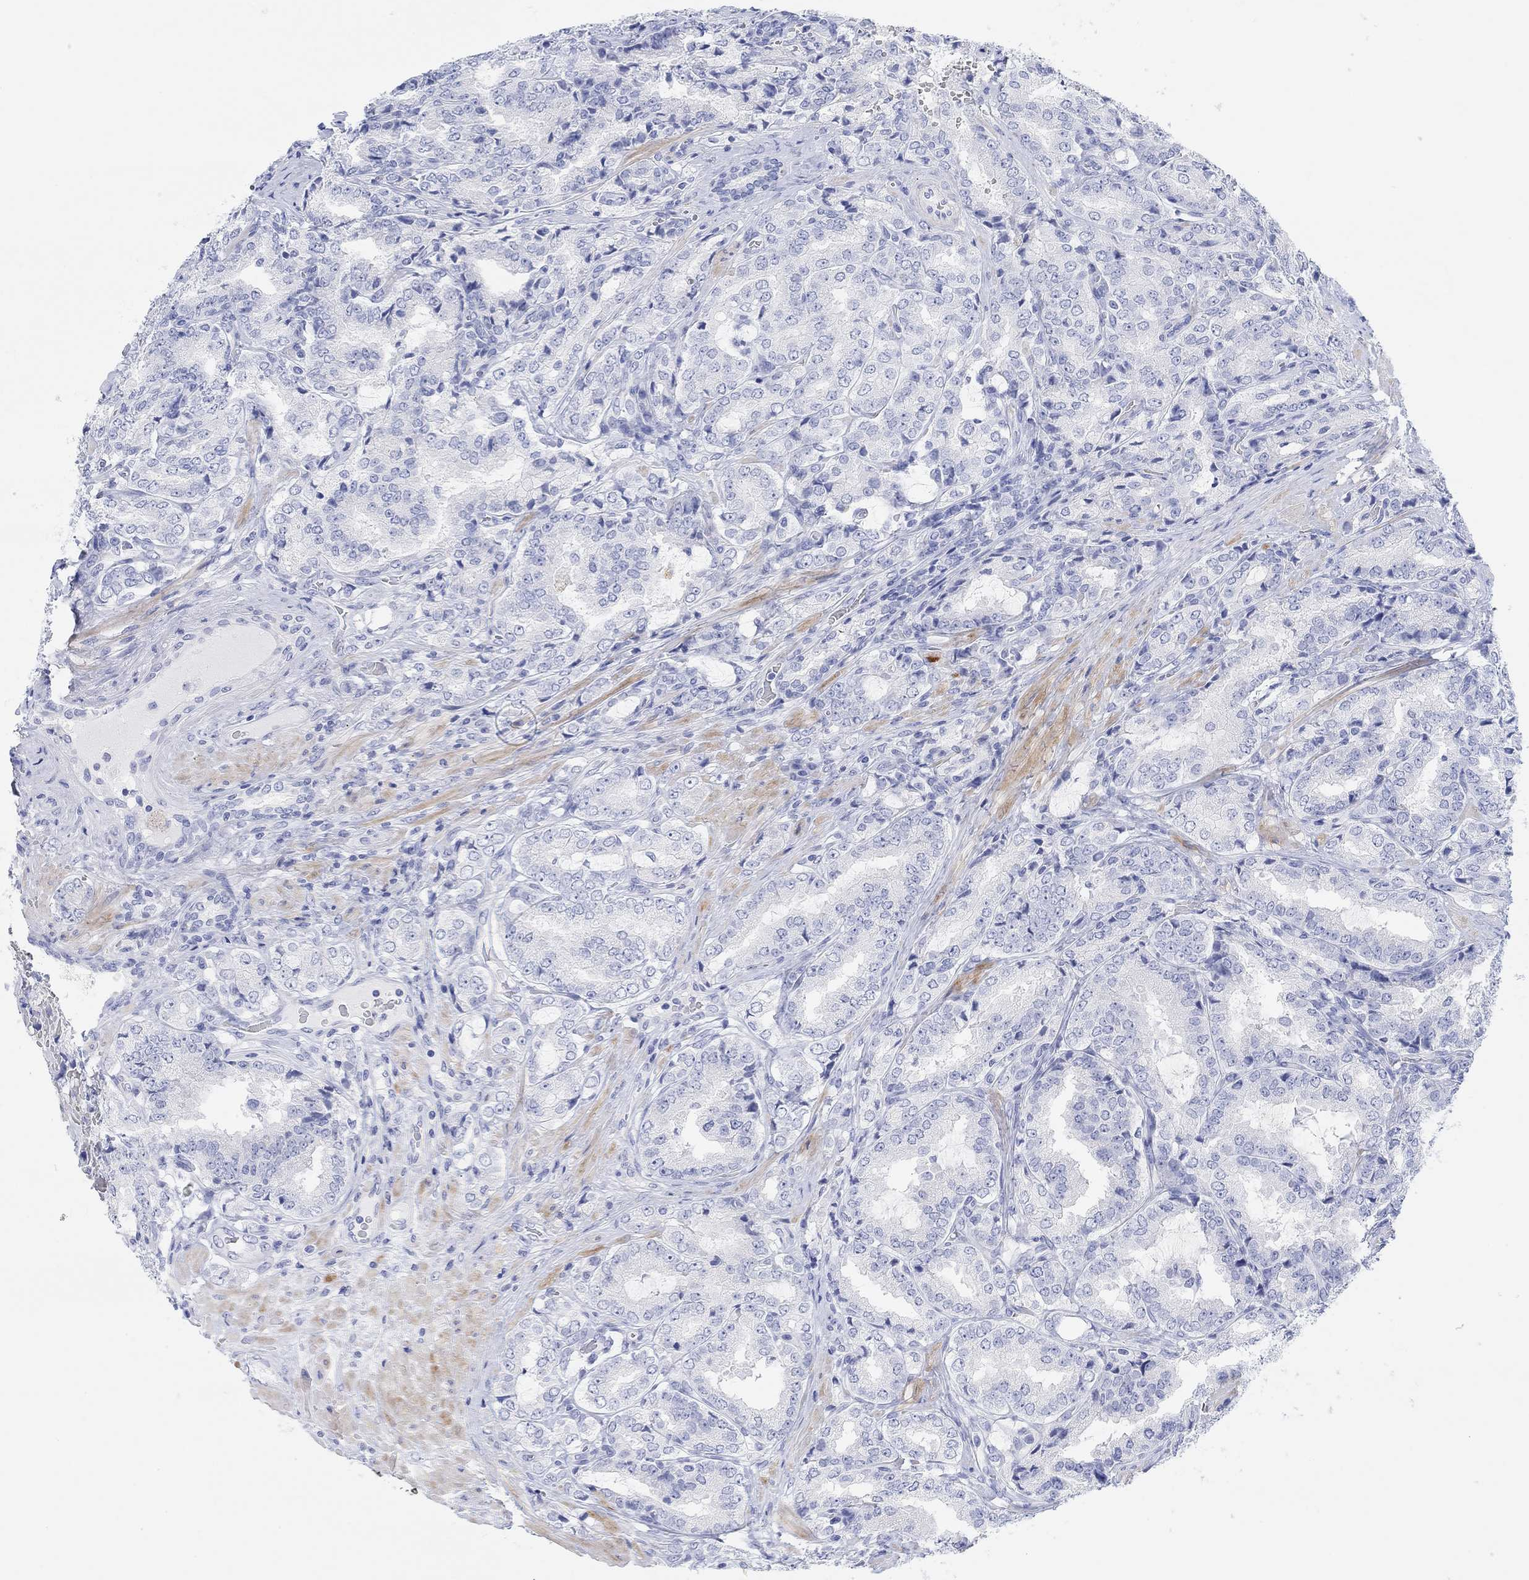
{"staining": {"intensity": "negative", "quantity": "none", "location": "none"}, "tissue": "prostate cancer", "cell_type": "Tumor cells", "image_type": "cancer", "snomed": [{"axis": "morphology", "description": "Adenocarcinoma, NOS"}, {"axis": "topography", "description": "Prostate"}], "caption": "Photomicrograph shows no significant protein expression in tumor cells of adenocarcinoma (prostate).", "gene": "XIRP2", "patient": {"sex": "male", "age": 65}}